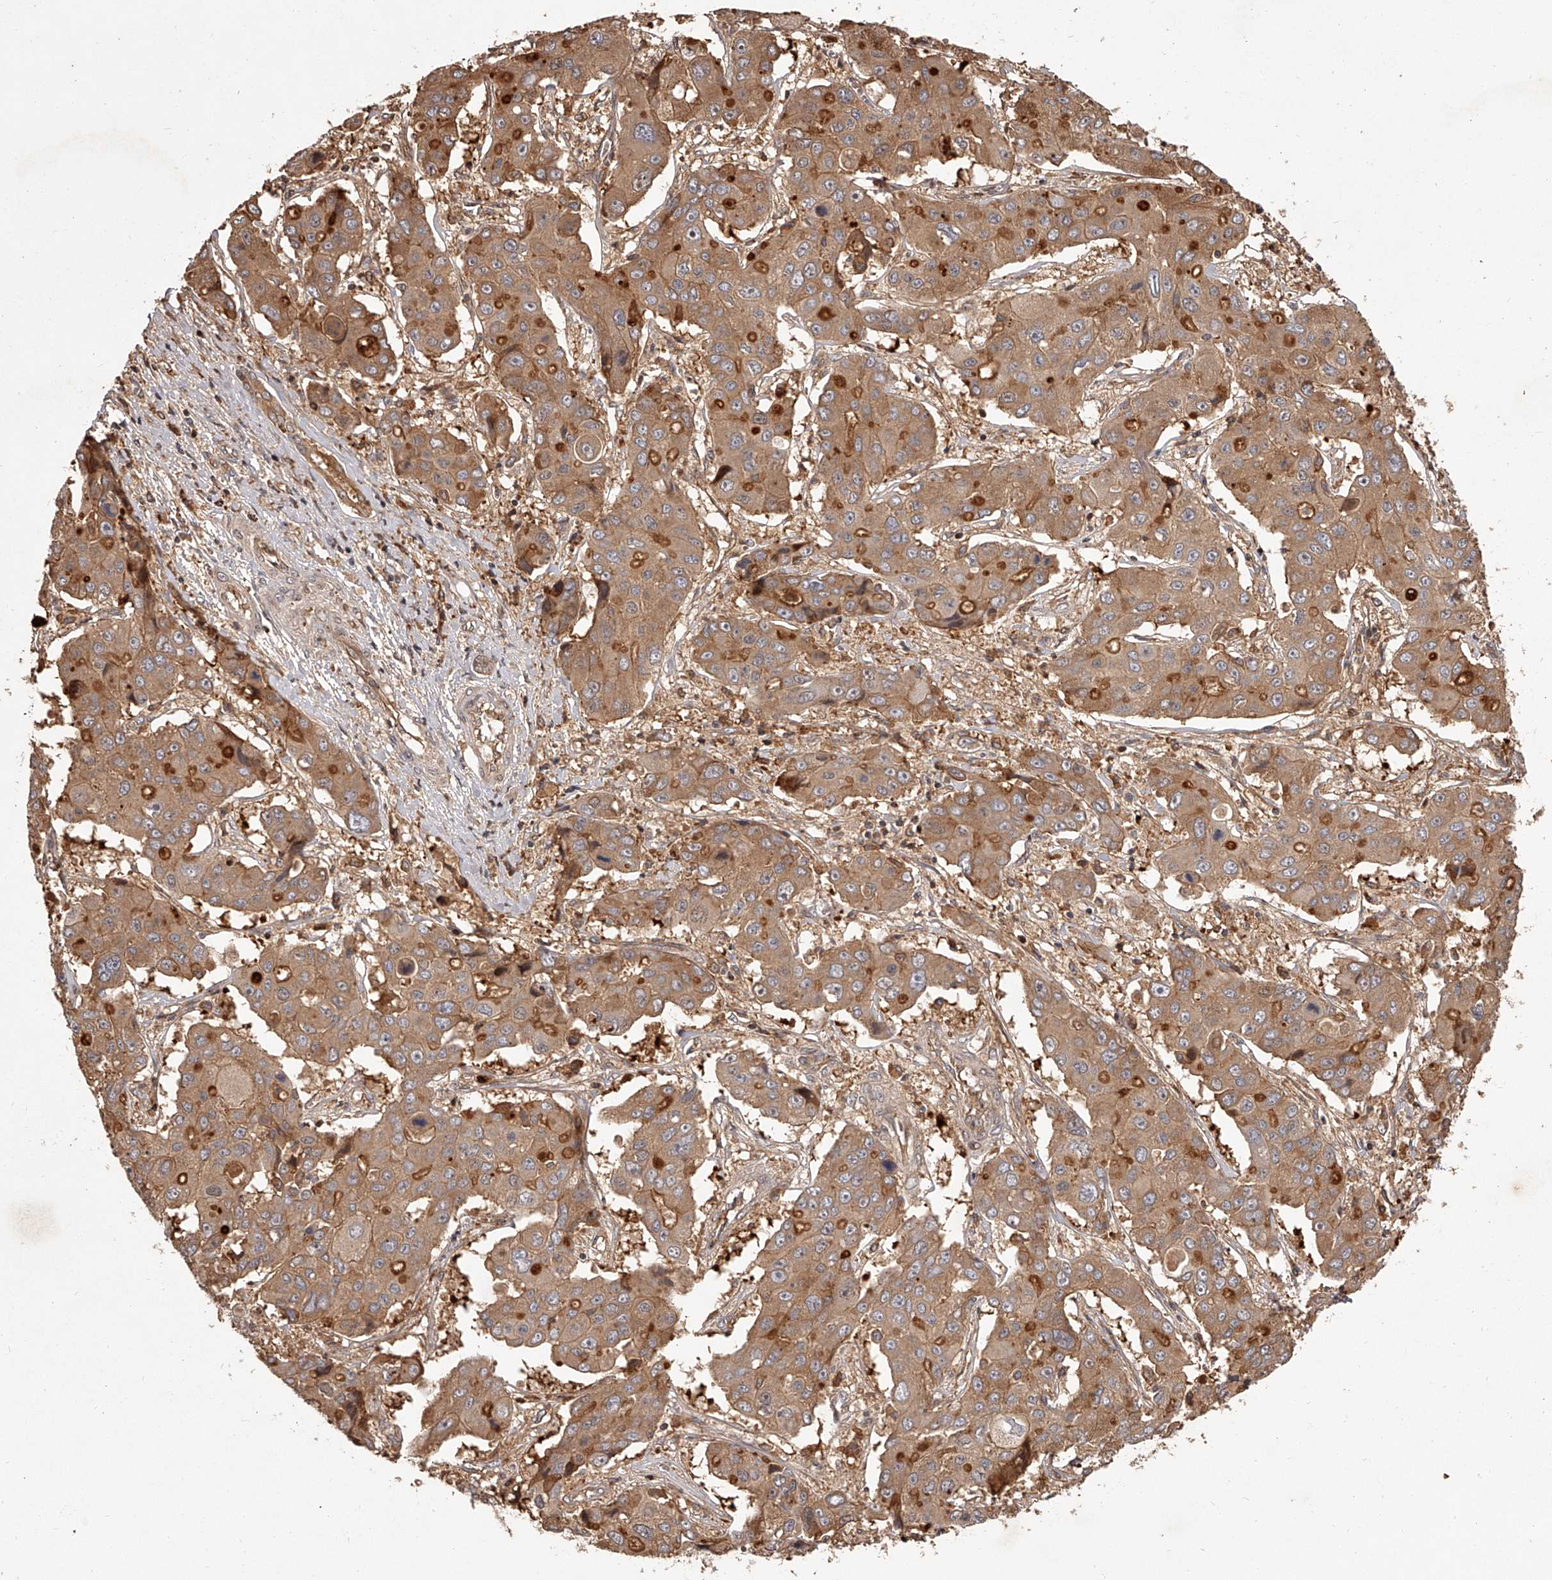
{"staining": {"intensity": "moderate", "quantity": ">75%", "location": "cytoplasmic/membranous"}, "tissue": "liver cancer", "cell_type": "Tumor cells", "image_type": "cancer", "snomed": [{"axis": "morphology", "description": "Cholangiocarcinoma"}, {"axis": "topography", "description": "Liver"}], "caption": "A histopathology image showing moderate cytoplasmic/membranous staining in approximately >75% of tumor cells in liver cholangiocarcinoma, as visualized by brown immunohistochemical staining.", "gene": "CRYZL1", "patient": {"sex": "male", "age": 67}}